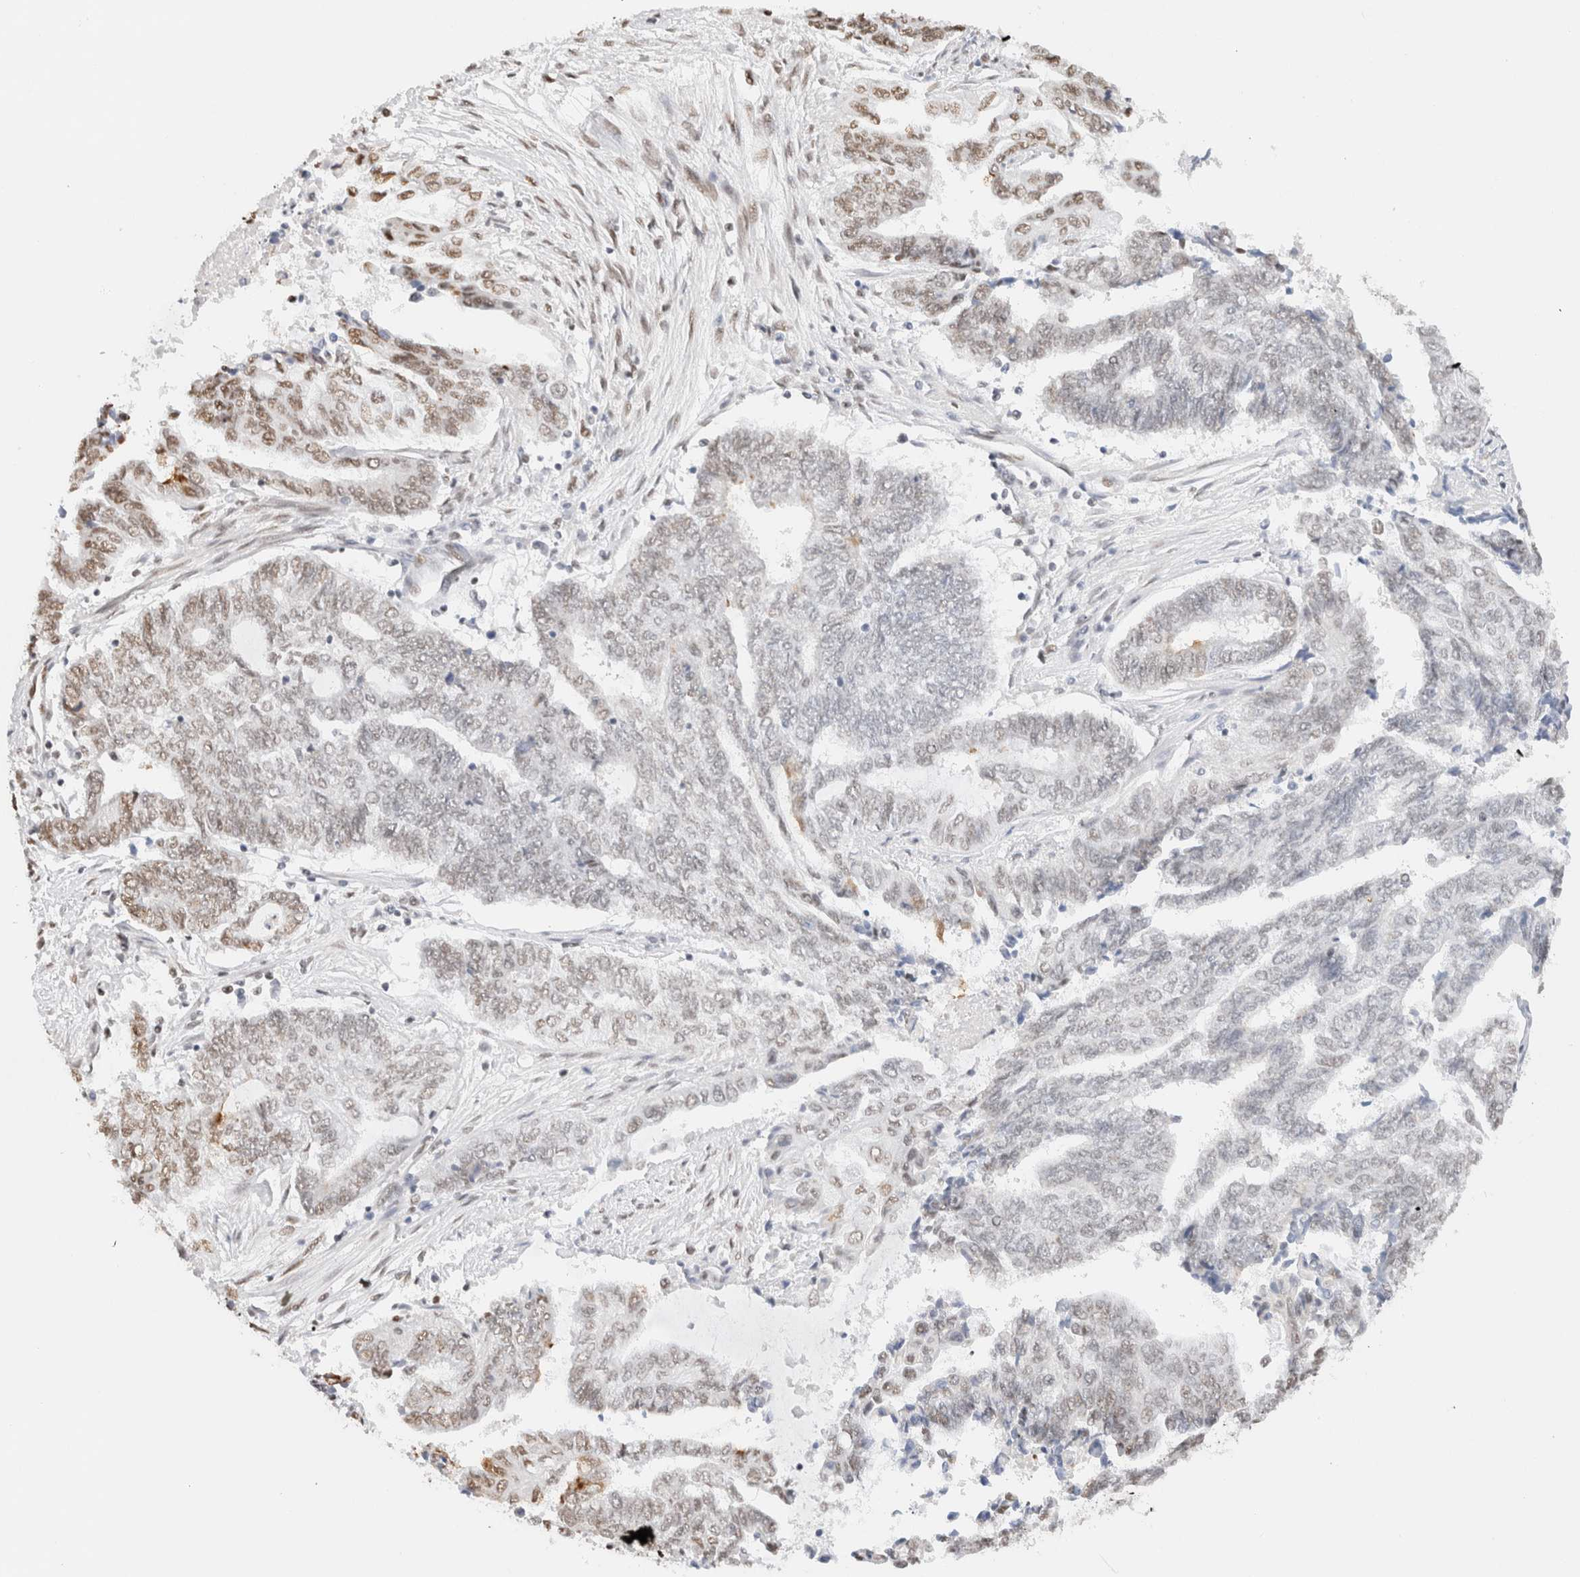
{"staining": {"intensity": "moderate", "quantity": "<25%", "location": "cytoplasmic/membranous,nuclear"}, "tissue": "endometrial cancer", "cell_type": "Tumor cells", "image_type": "cancer", "snomed": [{"axis": "morphology", "description": "Adenocarcinoma, NOS"}, {"axis": "topography", "description": "Uterus"}, {"axis": "topography", "description": "Endometrium"}], "caption": "This is an image of immunohistochemistry (IHC) staining of endometrial cancer, which shows moderate expression in the cytoplasmic/membranous and nuclear of tumor cells.", "gene": "SUPT3H", "patient": {"sex": "female", "age": 70}}